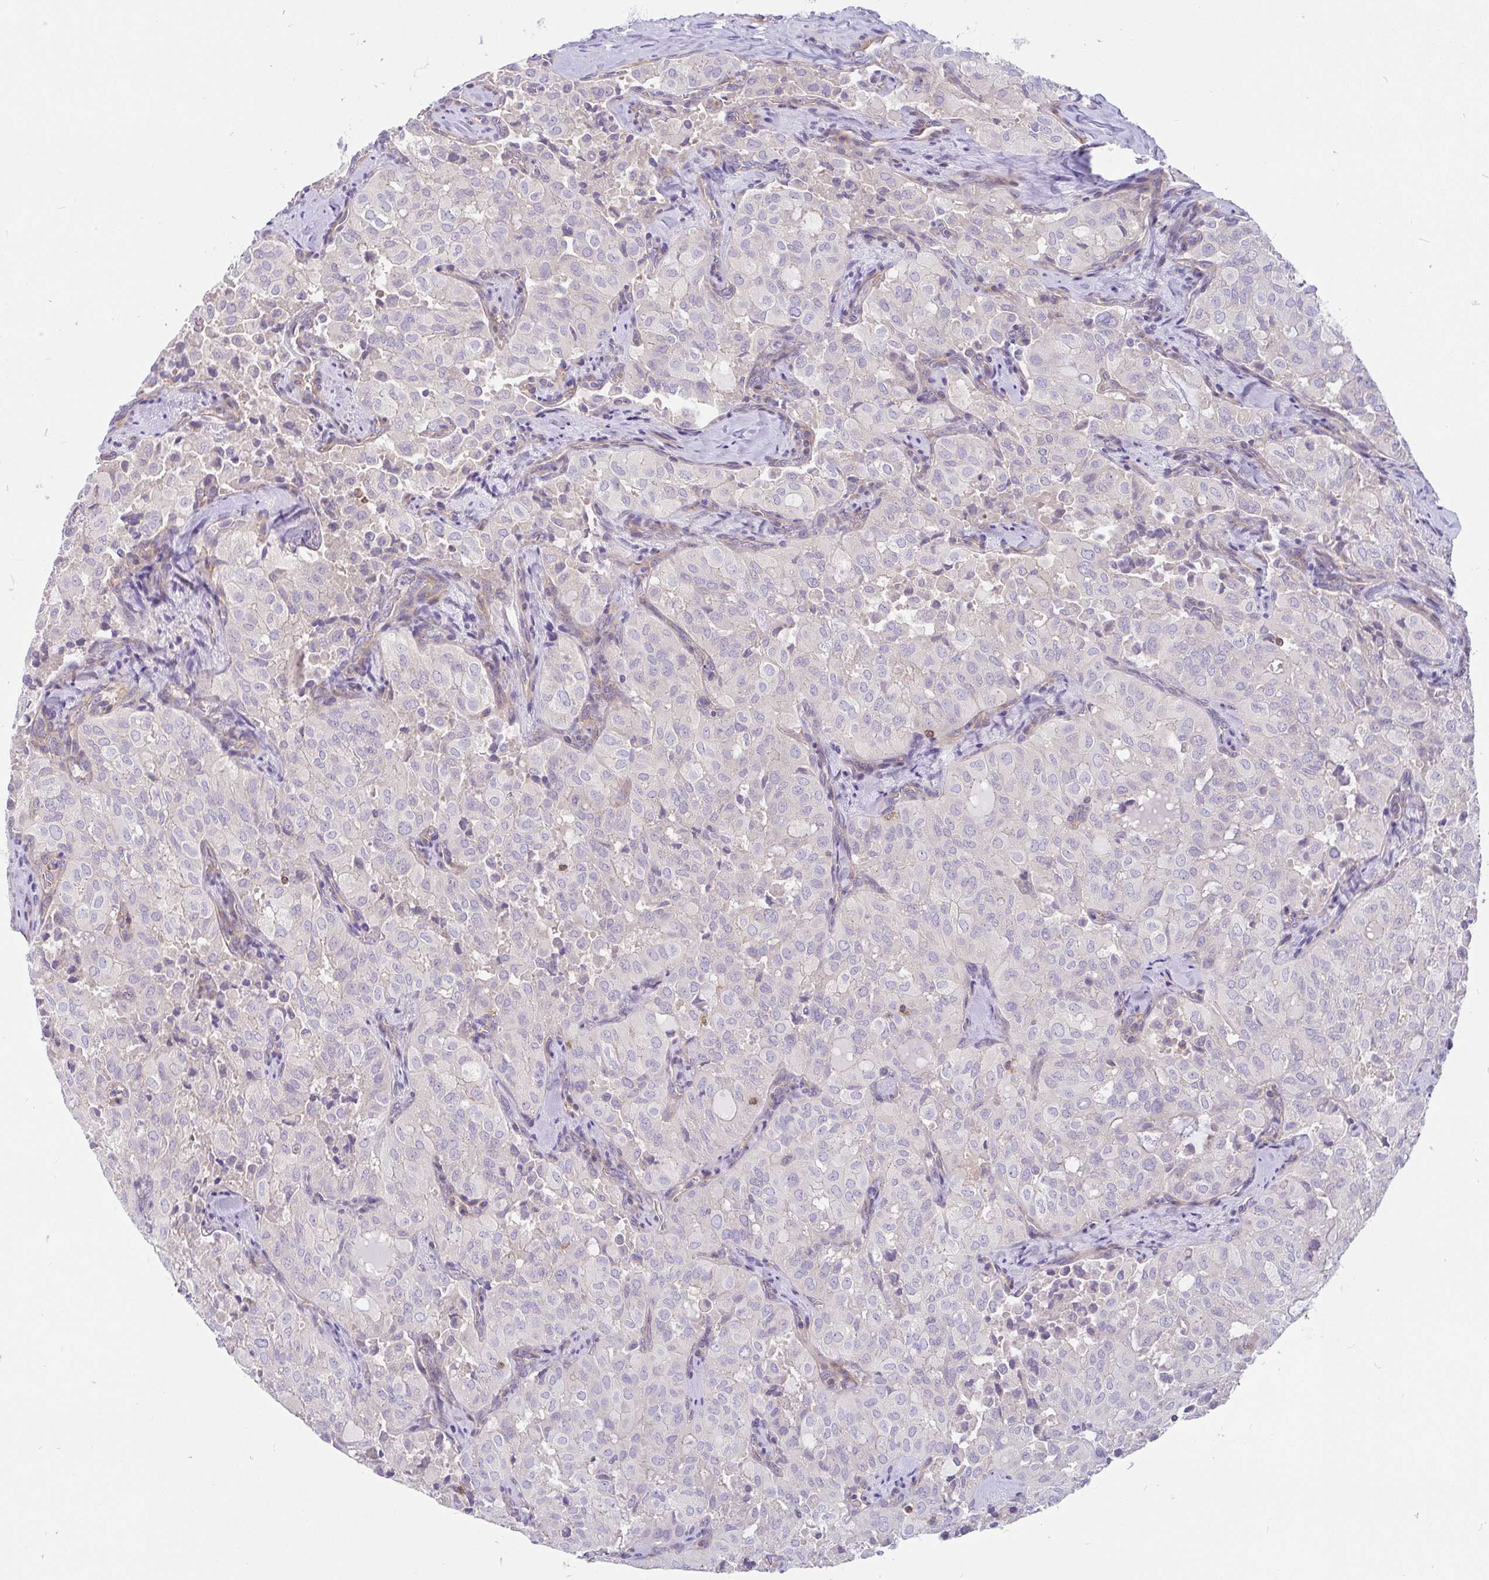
{"staining": {"intensity": "negative", "quantity": "none", "location": "none"}, "tissue": "thyroid cancer", "cell_type": "Tumor cells", "image_type": "cancer", "snomed": [{"axis": "morphology", "description": "Follicular adenoma carcinoma, NOS"}, {"axis": "topography", "description": "Thyroid gland"}], "caption": "Immunohistochemistry of human thyroid cancer displays no expression in tumor cells.", "gene": "LRRC26", "patient": {"sex": "male", "age": 75}}